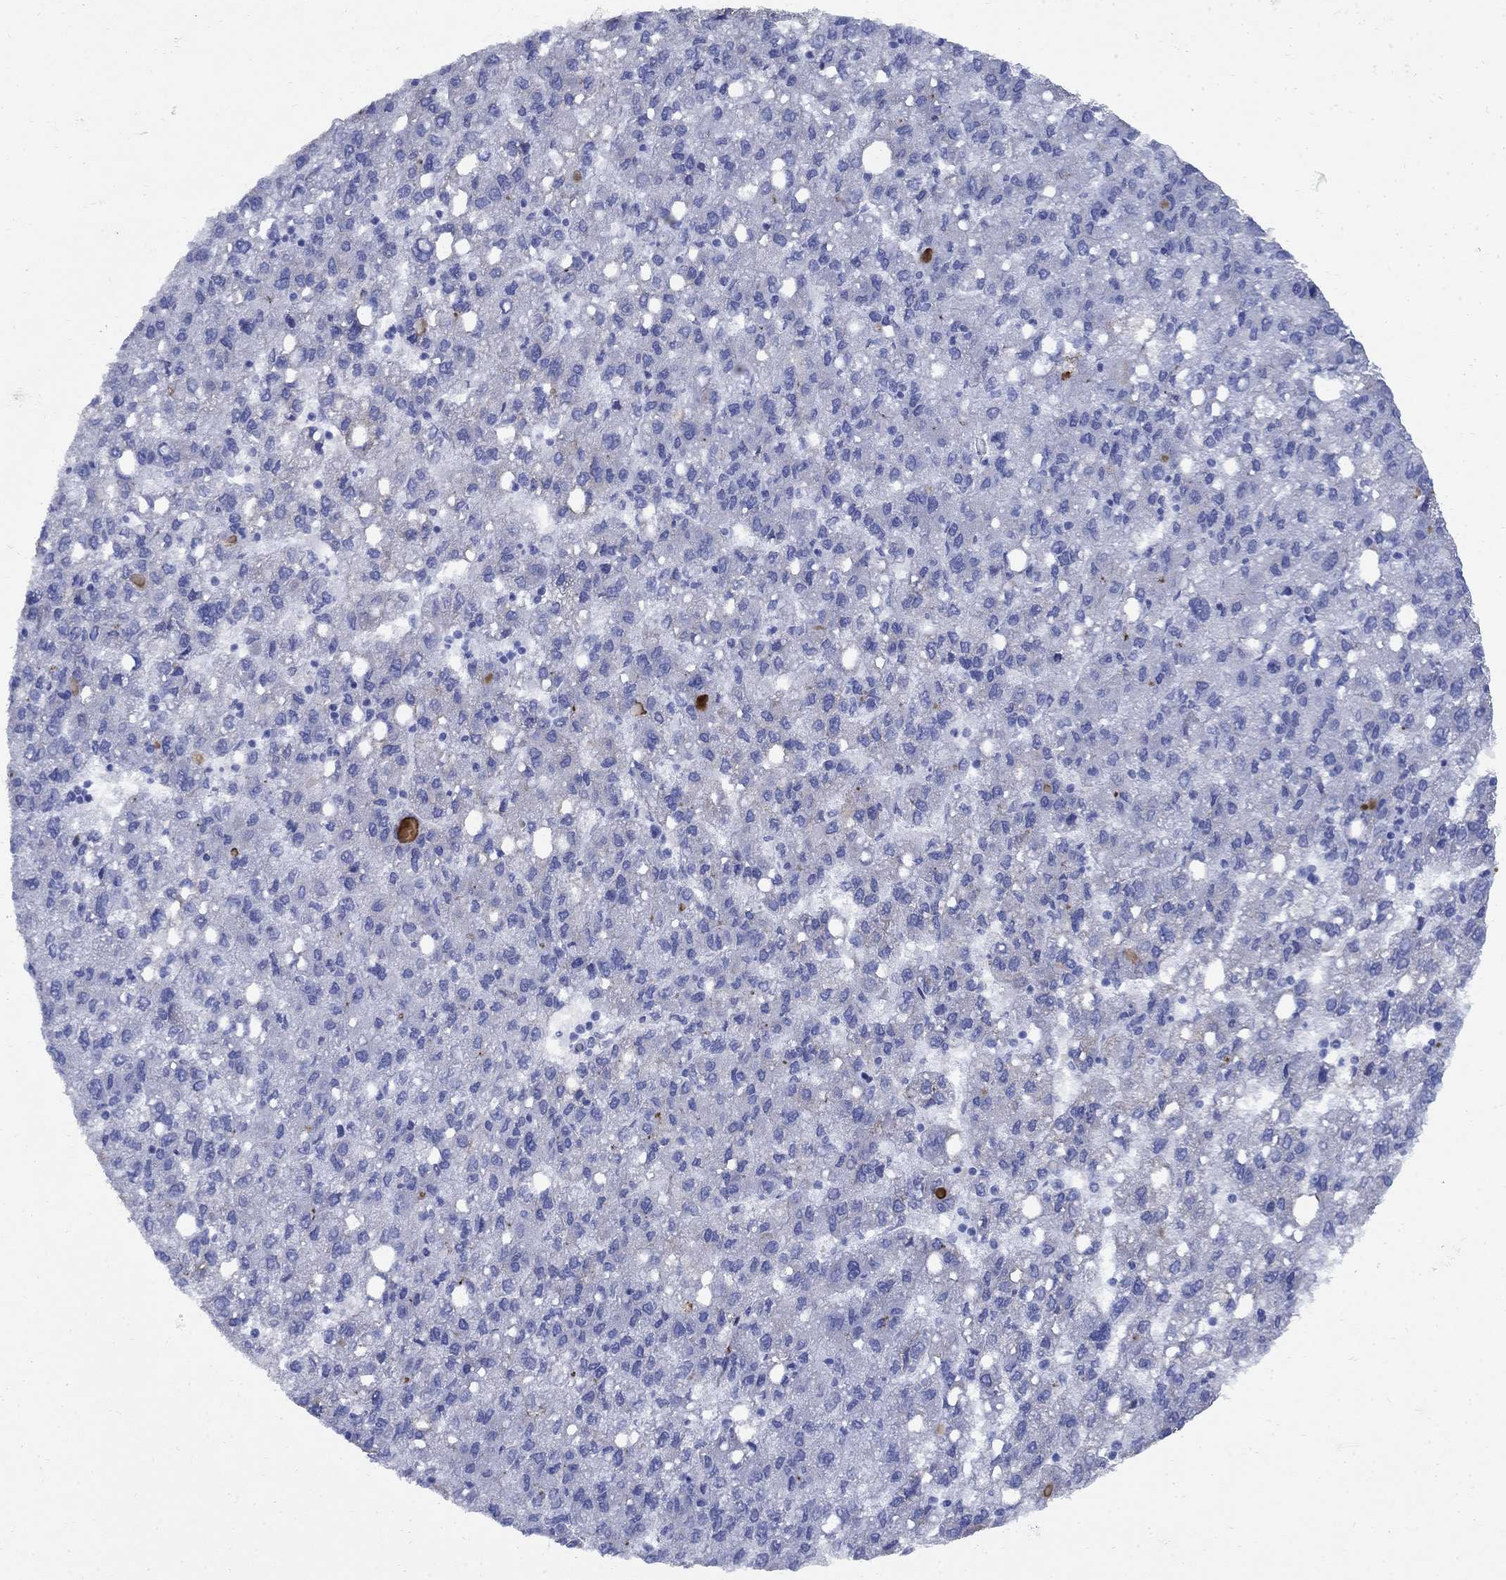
{"staining": {"intensity": "negative", "quantity": "none", "location": "none"}, "tissue": "liver cancer", "cell_type": "Tumor cells", "image_type": "cancer", "snomed": [{"axis": "morphology", "description": "Carcinoma, Hepatocellular, NOS"}, {"axis": "topography", "description": "Liver"}], "caption": "The histopathology image exhibits no staining of tumor cells in liver cancer.", "gene": "VTN", "patient": {"sex": "female", "age": 82}}